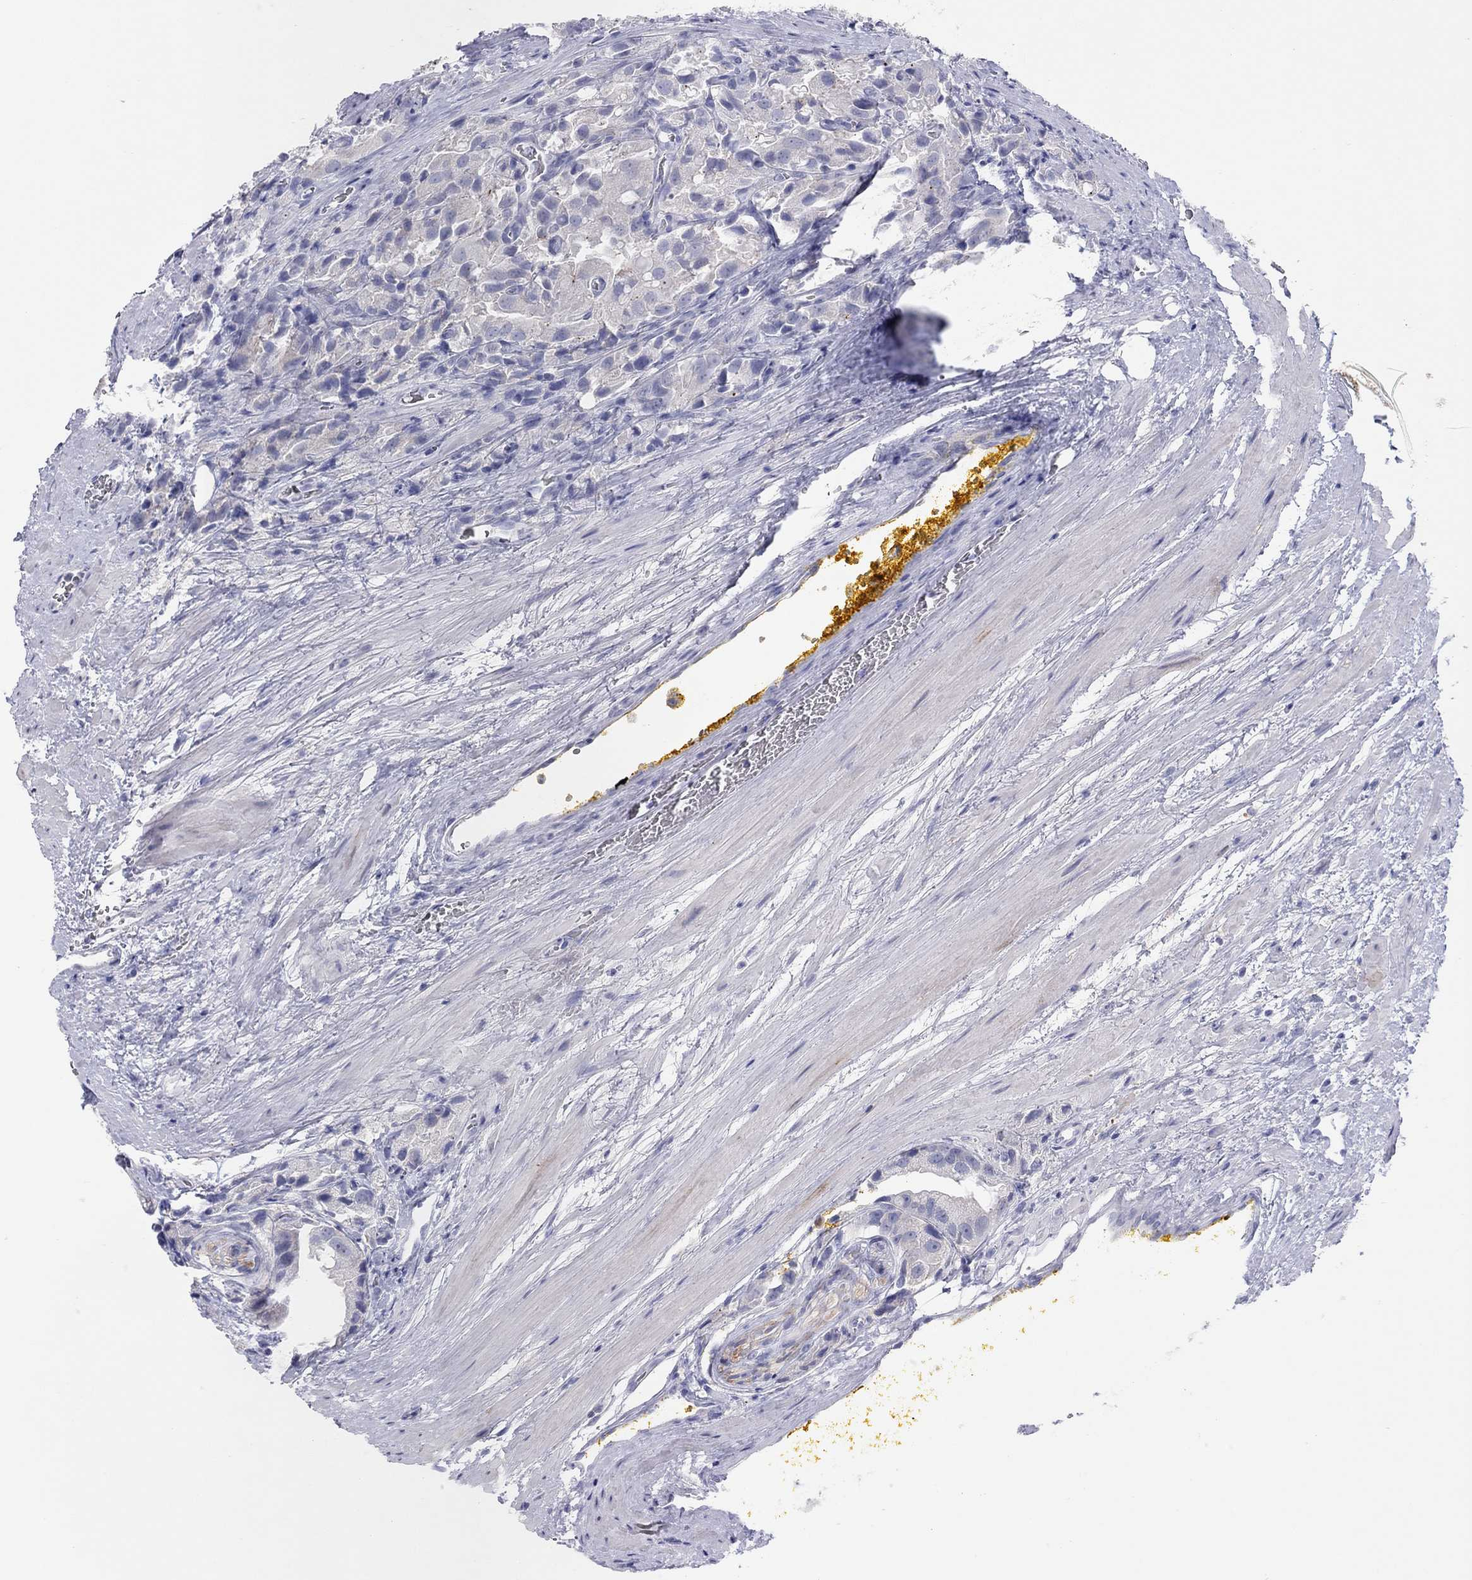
{"staining": {"intensity": "negative", "quantity": "none", "location": "none"}, "tissue": "prostate cancer", "cell_type": "Tumor cells", "image_type": "cancer", "snomed": [{"axis": "morphology", "description": "Adenocarcinoma, NOS"}, {"axis": "topography", "description": "Prostate and seminal vesicle, NOS"}, {"axis": "topography", "description": "Prostate"}], "caption": "The micrograph displays no significant positivity in tumor cells of adenocarcinoma (prostate). (Stains: DAB (3,3'-diaminobenzidine) IHC with hematoxylin counter stain, Microscopy: brightfield microscopy at high magnification).", "gene": "CPNE6", "patient": {"sex": "male", "age": 67}}